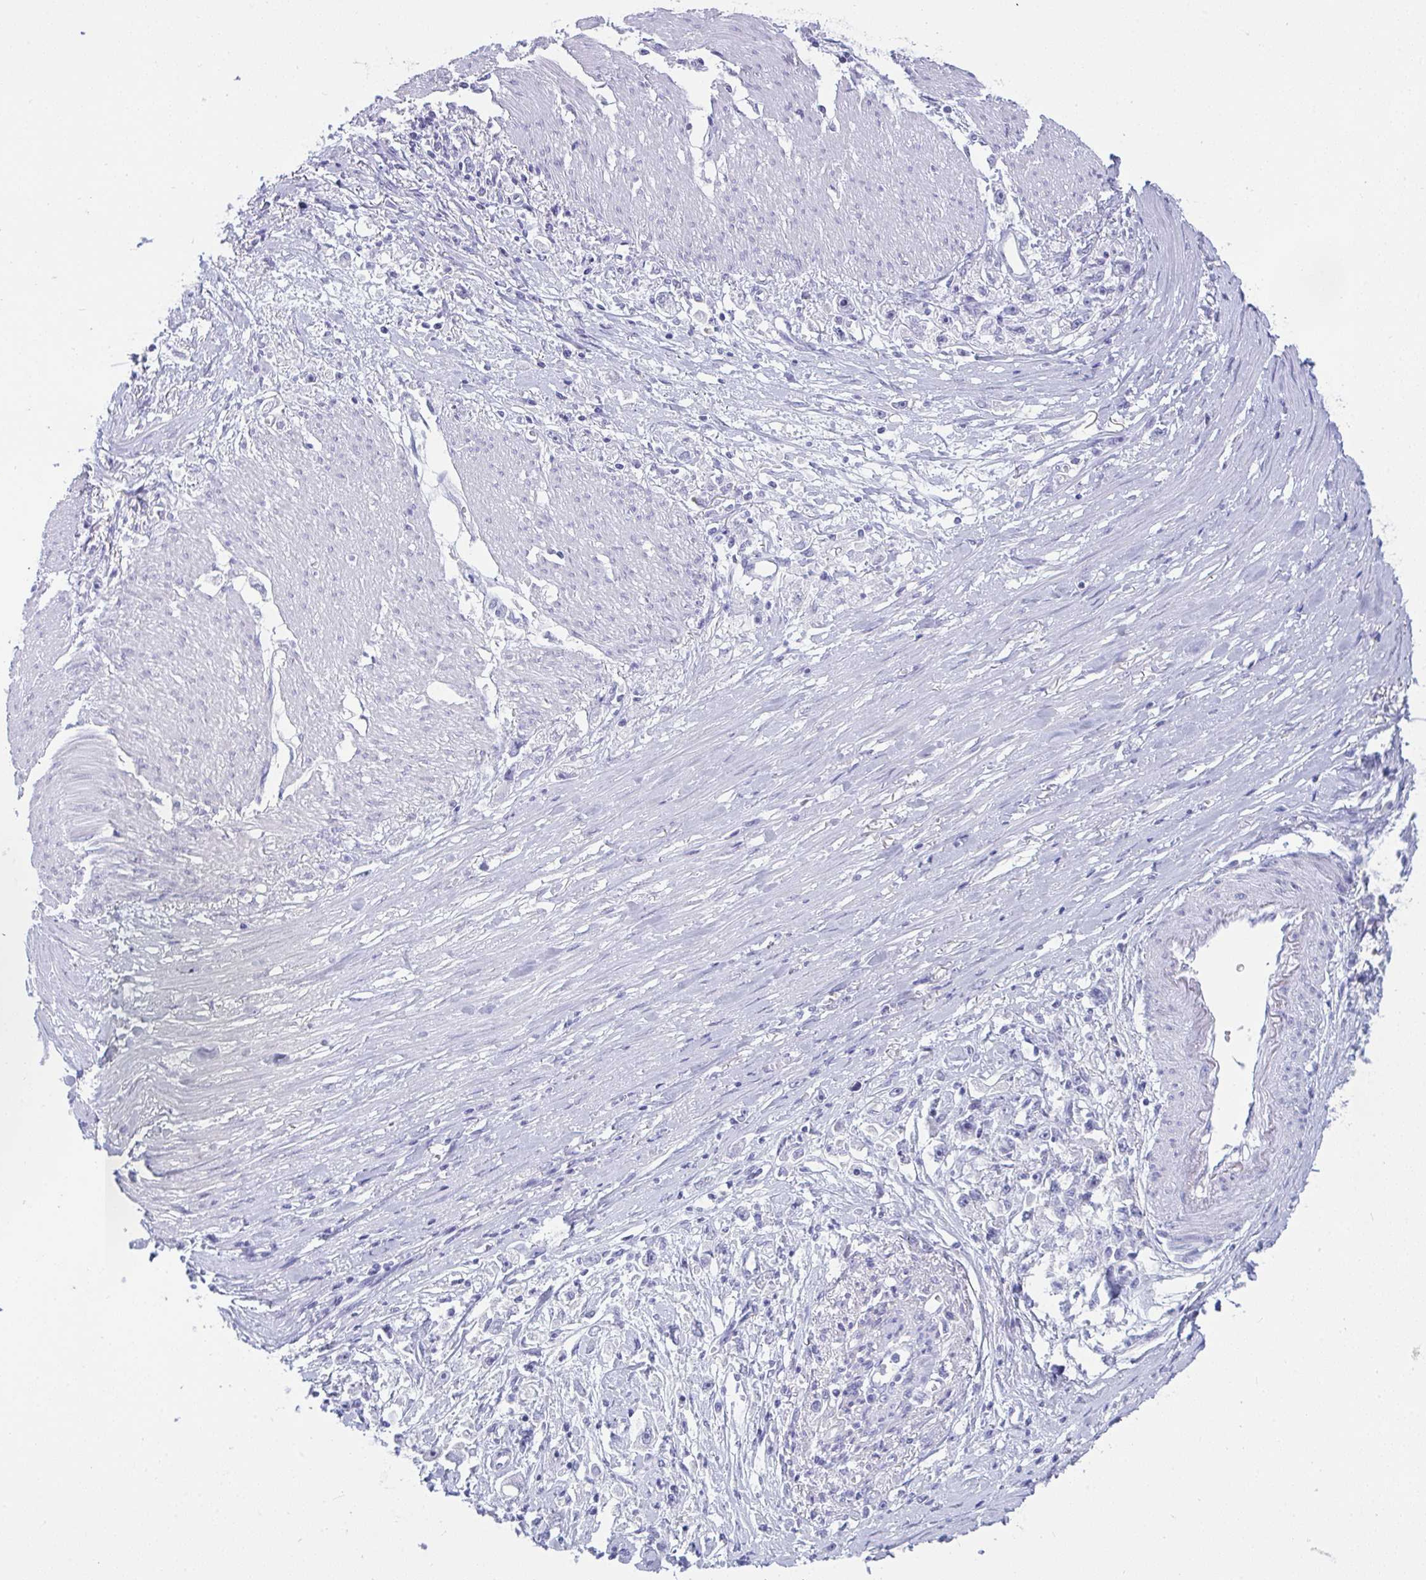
{"staining": {"intensity": "negative", "quantity": "none", "location": "none"}, "tissue": "stomach cancer", "cell_type": "Tumor cells", "image_type": "cancer", "snomed": [{"axis": "morphology", "description": "Adenocarcinoma, NOS"}, {"axis": "topography", "description": "Stomach"}], "caption": "An image of stomach adenocarcinoma stained for a protein demonstrates no brown staining in tumor cells.", "gene": "PRDM9", "patient": {"sex": "female", "age": 59}}